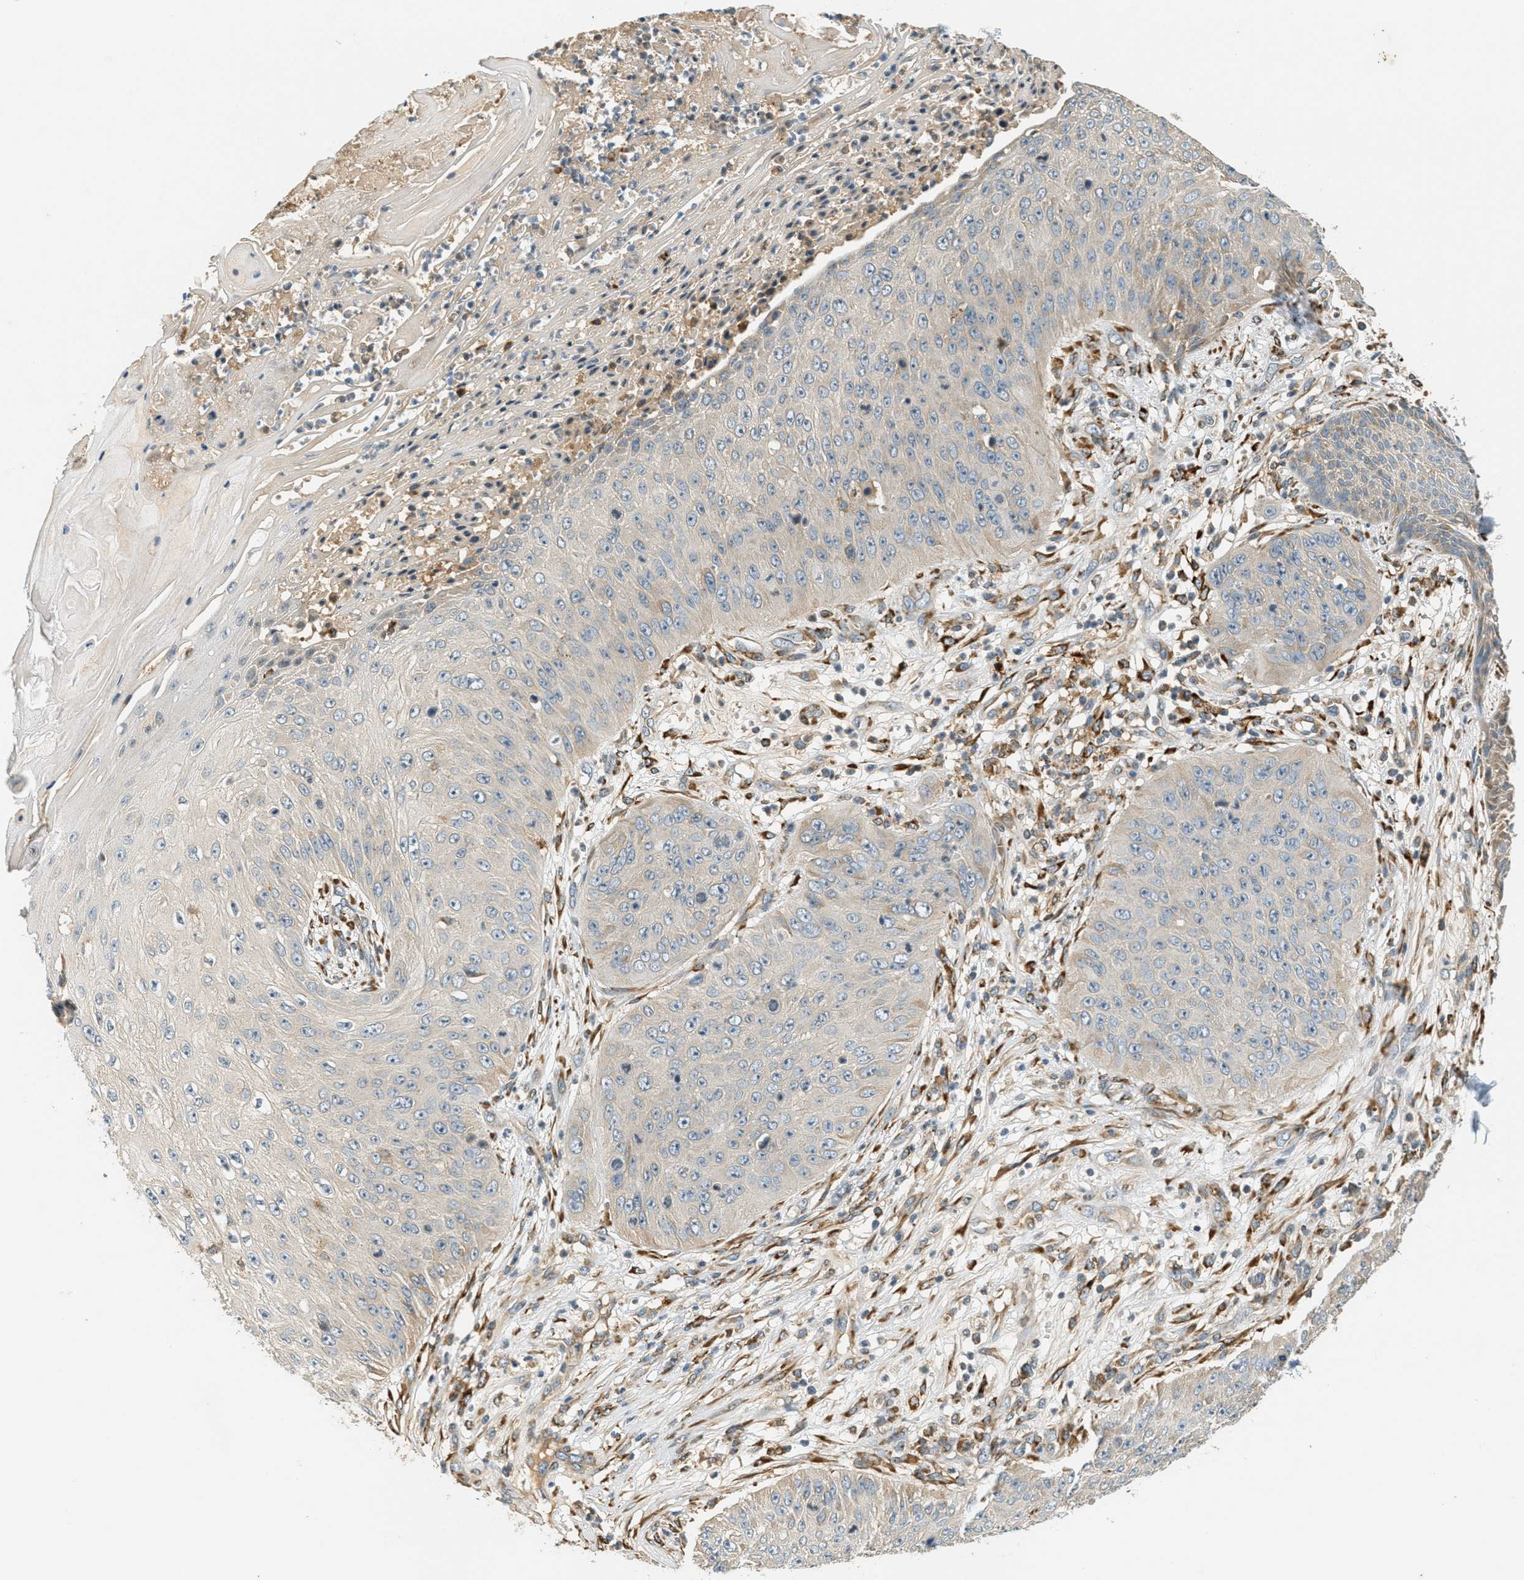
{"staining": {"intensity": "negative", "quantity": "none", "location": "none"}, "tissue": "skin cancer", "cell_type": "Tumor cells", "image_type": "cancer", "snomed": [{"axis": "morphology", "description": "Squamous cell carcinoma, NOS"}, {"axis": "topography", "description": "Skin"}], "caption": "IHC of skin squamous cell carcinoma demonstrates no expression in tumor cells.", "gene": "PDK1", "patient": {"sex": "female", "age": 80}}